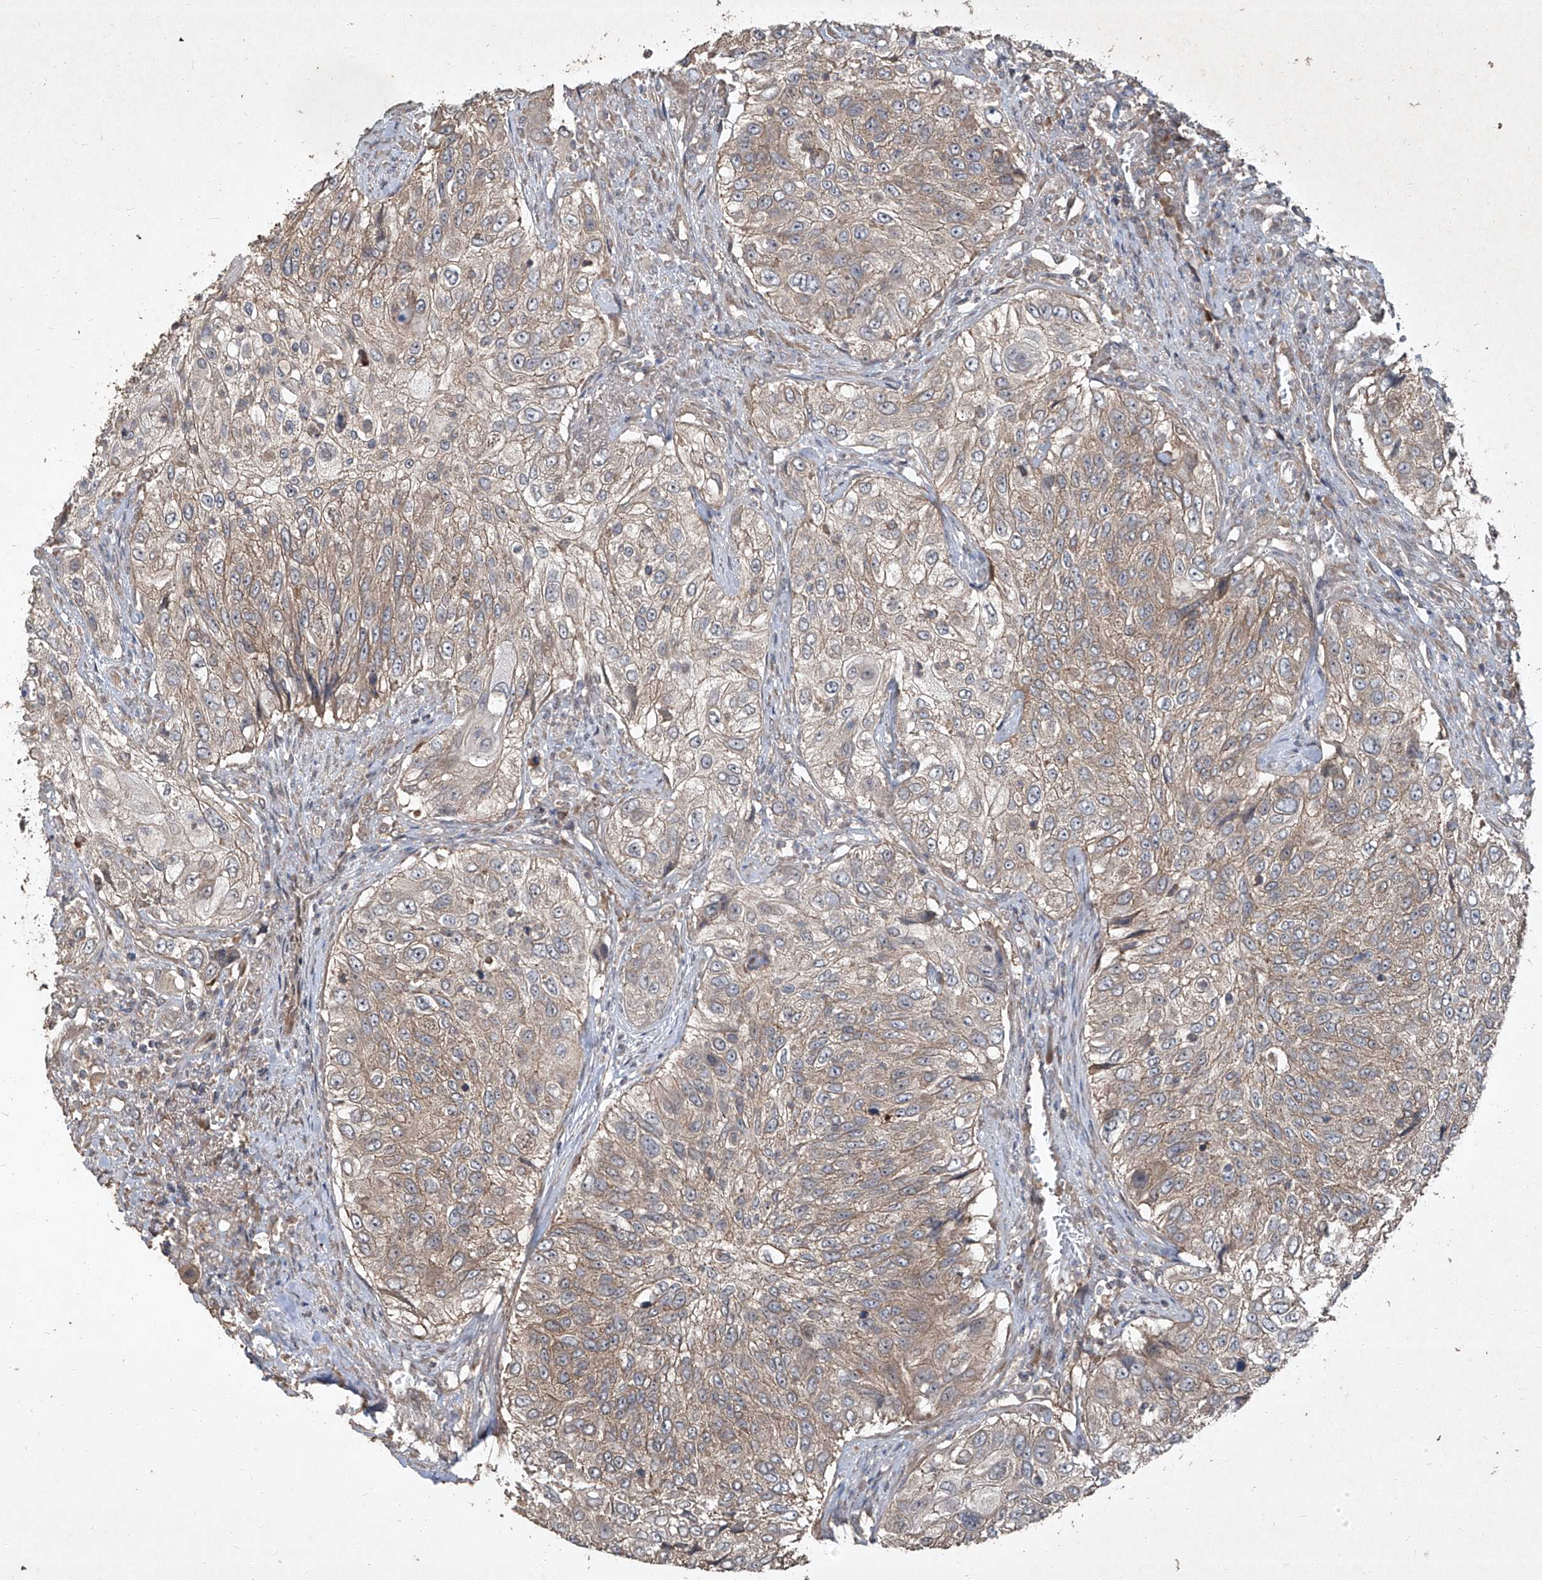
{"staining": {"intensity": "weak", "quantity": ">75%", "location": "cytoplasmic/membranous"}, "tissue": "urothelial cancer", "cell_type": "Tumor cells", "image_type": "cancer", "snomed": [{"axis": "morphology", "description": "Urothelial carcinoma, High grade"}, {"axis": "topography", "description": "Urinary bladder"}], "caption": "DAB (3,3'-diaminobenzidine) immunohistochemical staining of human urothelial cancer shows weak cytoplasmic/membranous protein staining in about >75% of tumor cells.", "gene": "CCN1", "patient": {"sex": "female", "age": 60}}